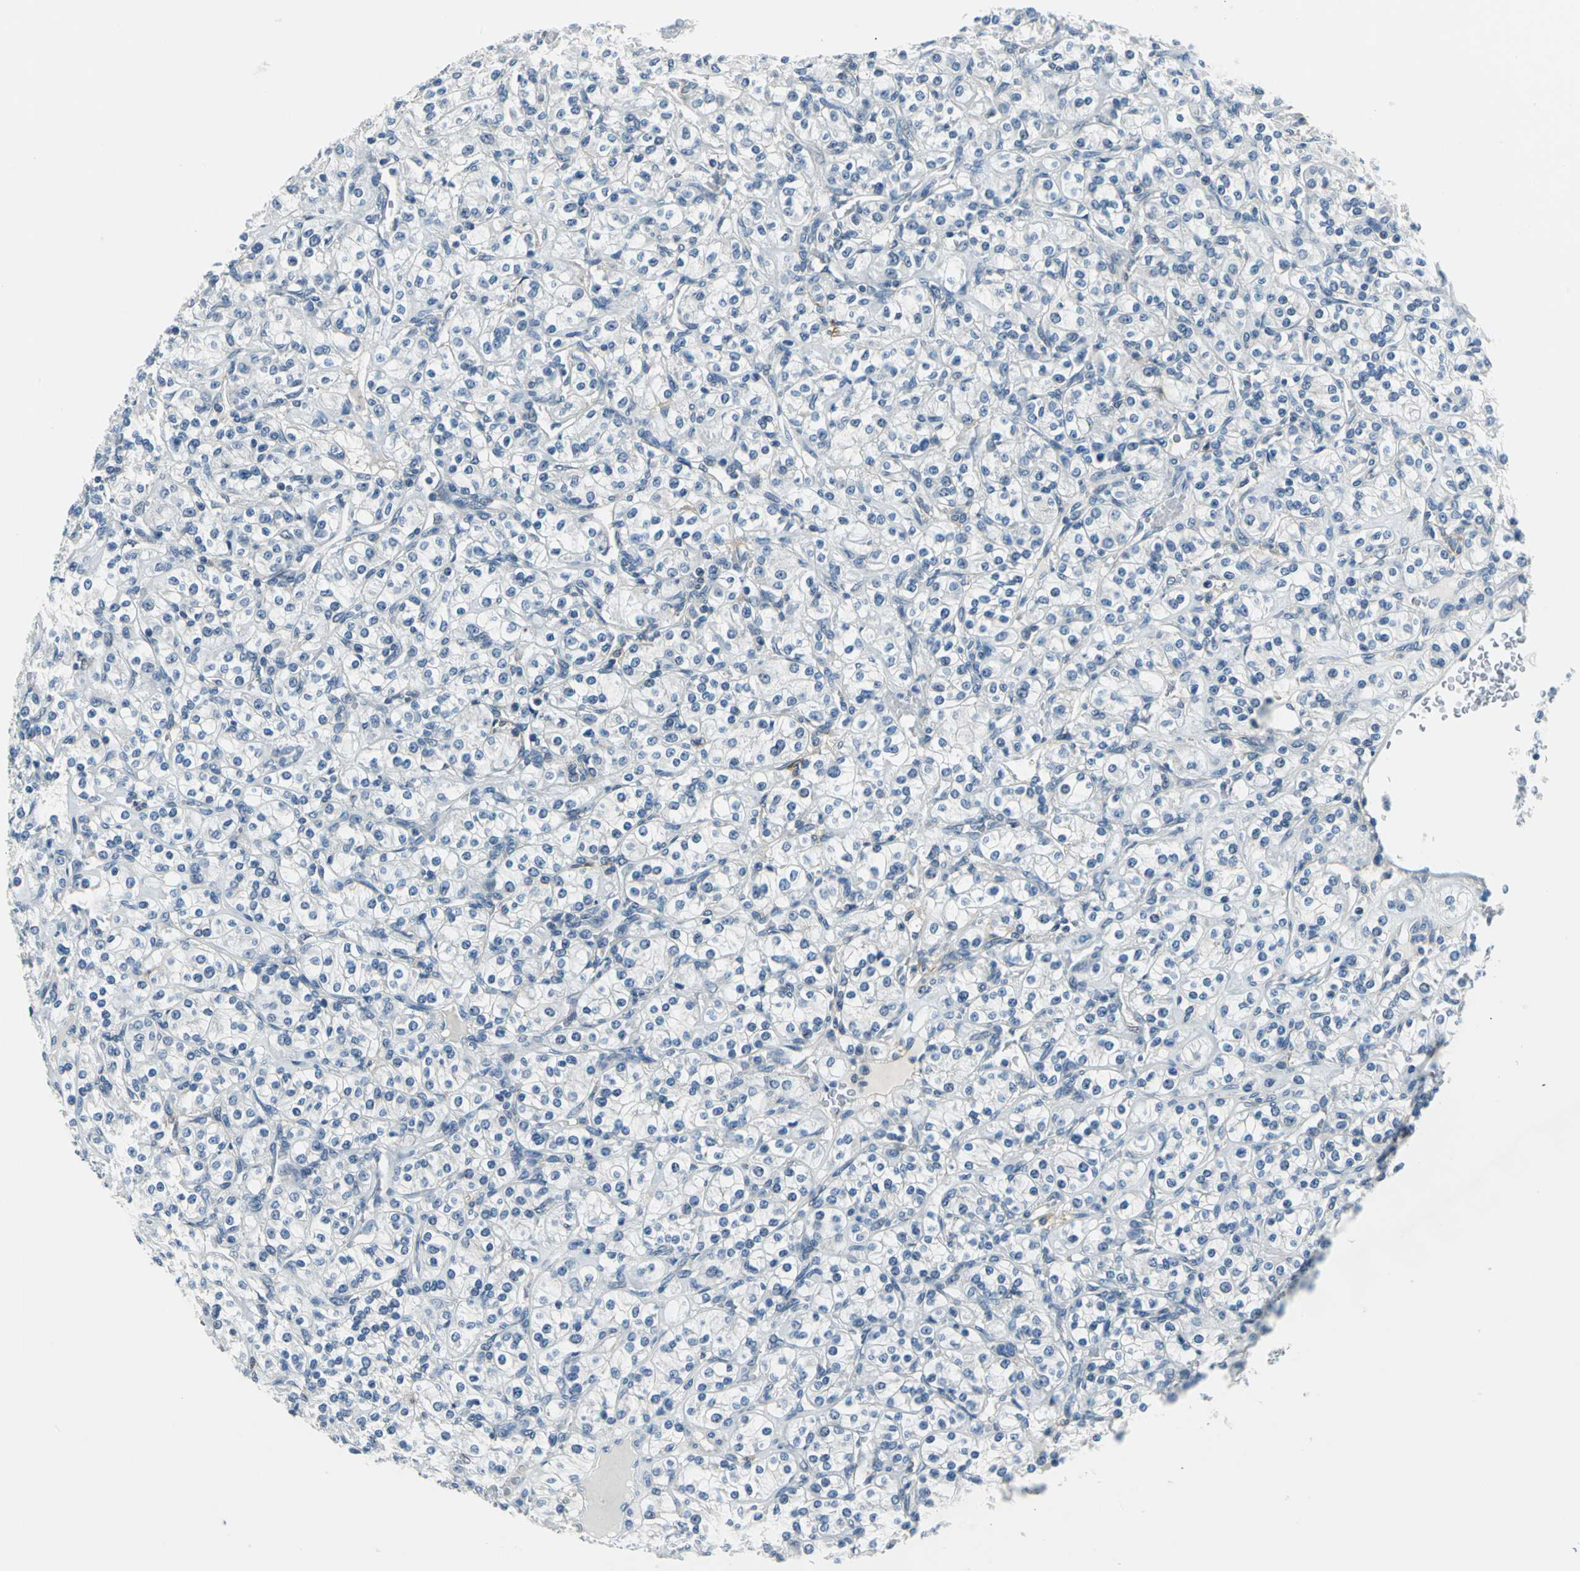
{"staining": {"intensity": "negative", "quantity": "none", "location": "none"}, "tissue": "renal cancer", "cell_type": "Tumor cells", "image_type": "cancer", "snomed": [{"axis": "morphology", "description": "Adenocarcinoma, NOS"}, {"axis": "topography", "description": "Kidney"}], "caption": "The micrograph displays no significant expression in tumor cells of renal adenocarcinoma.", "gene": "ZNF415", "patient": {"sex": "male", "age": 77}}